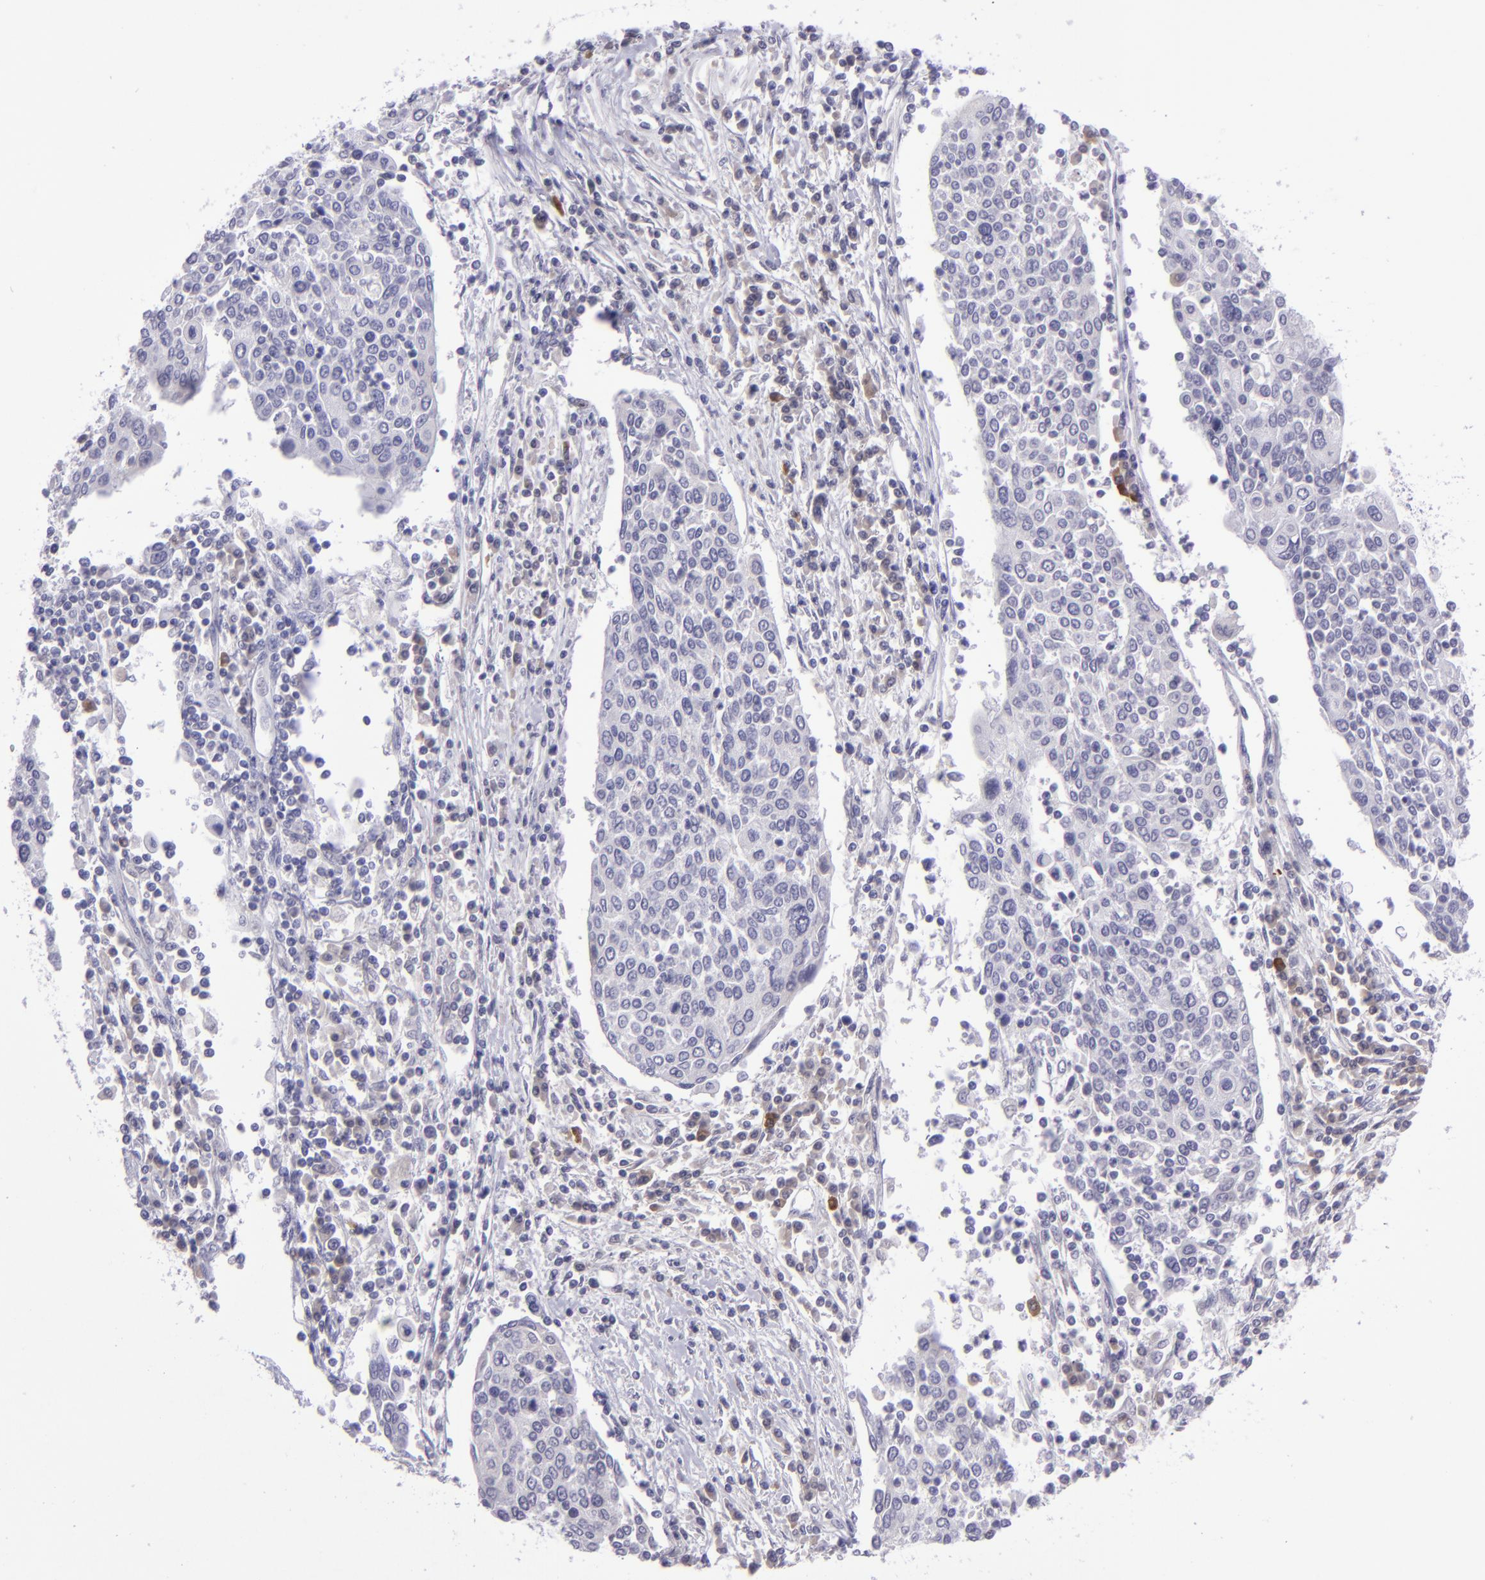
{"staining": {"intensity": "negative", "quantity": "none", "location": "none"}, "tissue": "cervical cancer", "cell_type": "Tumor cells", "image_type": "cancer", "snomed": [{"axis": "morphology", "description": "Squamous cell carcinoma, NOS"}, {"axis": "topography", "description": "Cervix"}], "caption": "Tumor cells are negative for protein expression in human cervical cancer.", "gene": "POU2F2", "patient": {"sex": "female", "age": 40}}